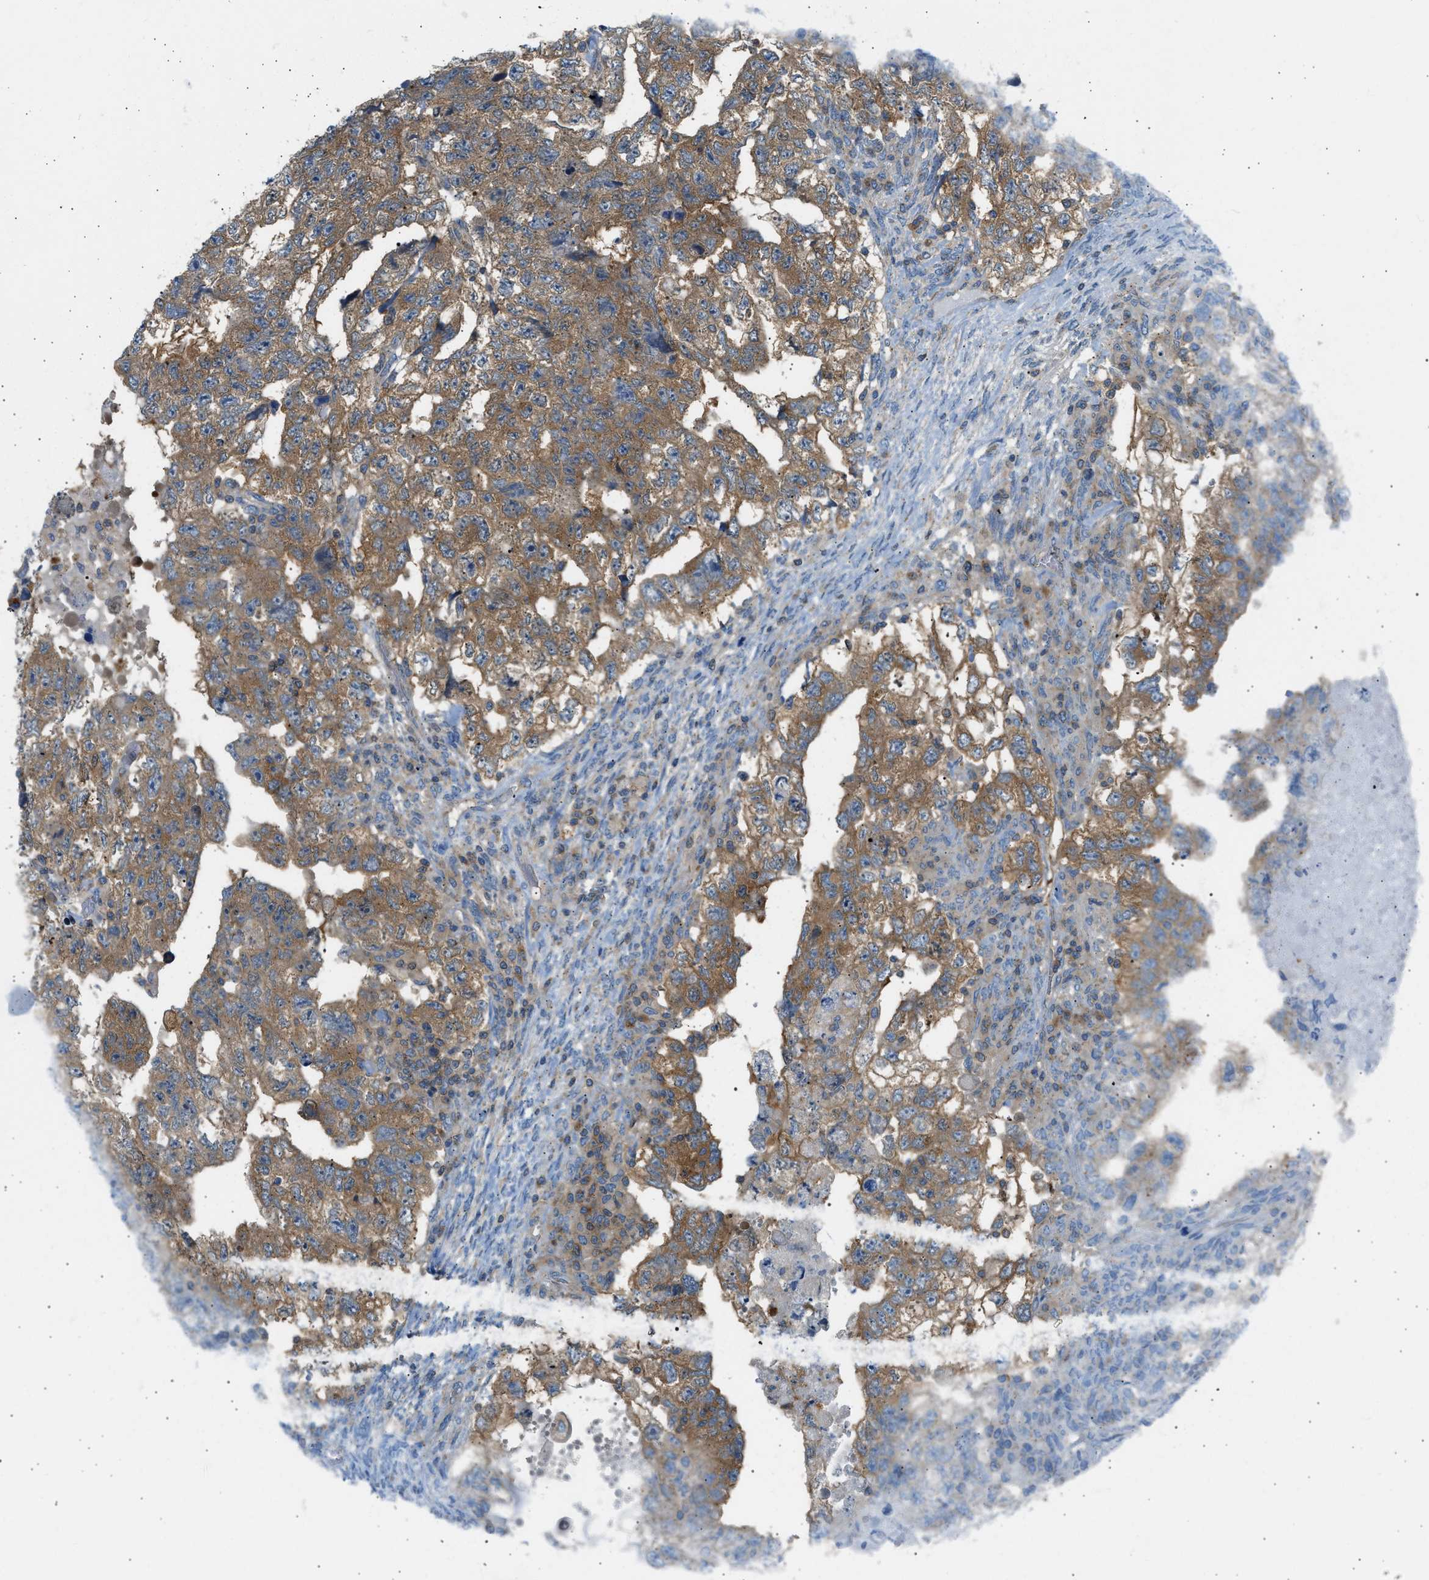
{"staining": {"intensity": "moderate", "quantity": ">75%", "location": "cytoplasmic/membranous"}, "tissue": "testis cancer", "cell_type": "Tumor cells", "image_type": "cancer", "snomed": [{"axis": "morphology", "description": "Carcinoma, Embryonal, NOS"}, {"axis": "topography", "description": "Testis"}], "caption": "A brown stain shows moderate cytoplasmic/membranous staining of a protein in testis cancer (embryonal carcinoma) tumor cells. (DAB (3,3'-diaminobenzidine) IHC with brightfield microscopy, high magnification).", "gene": "TRIM50", "patient": {"sex": "male", "age": 36}}